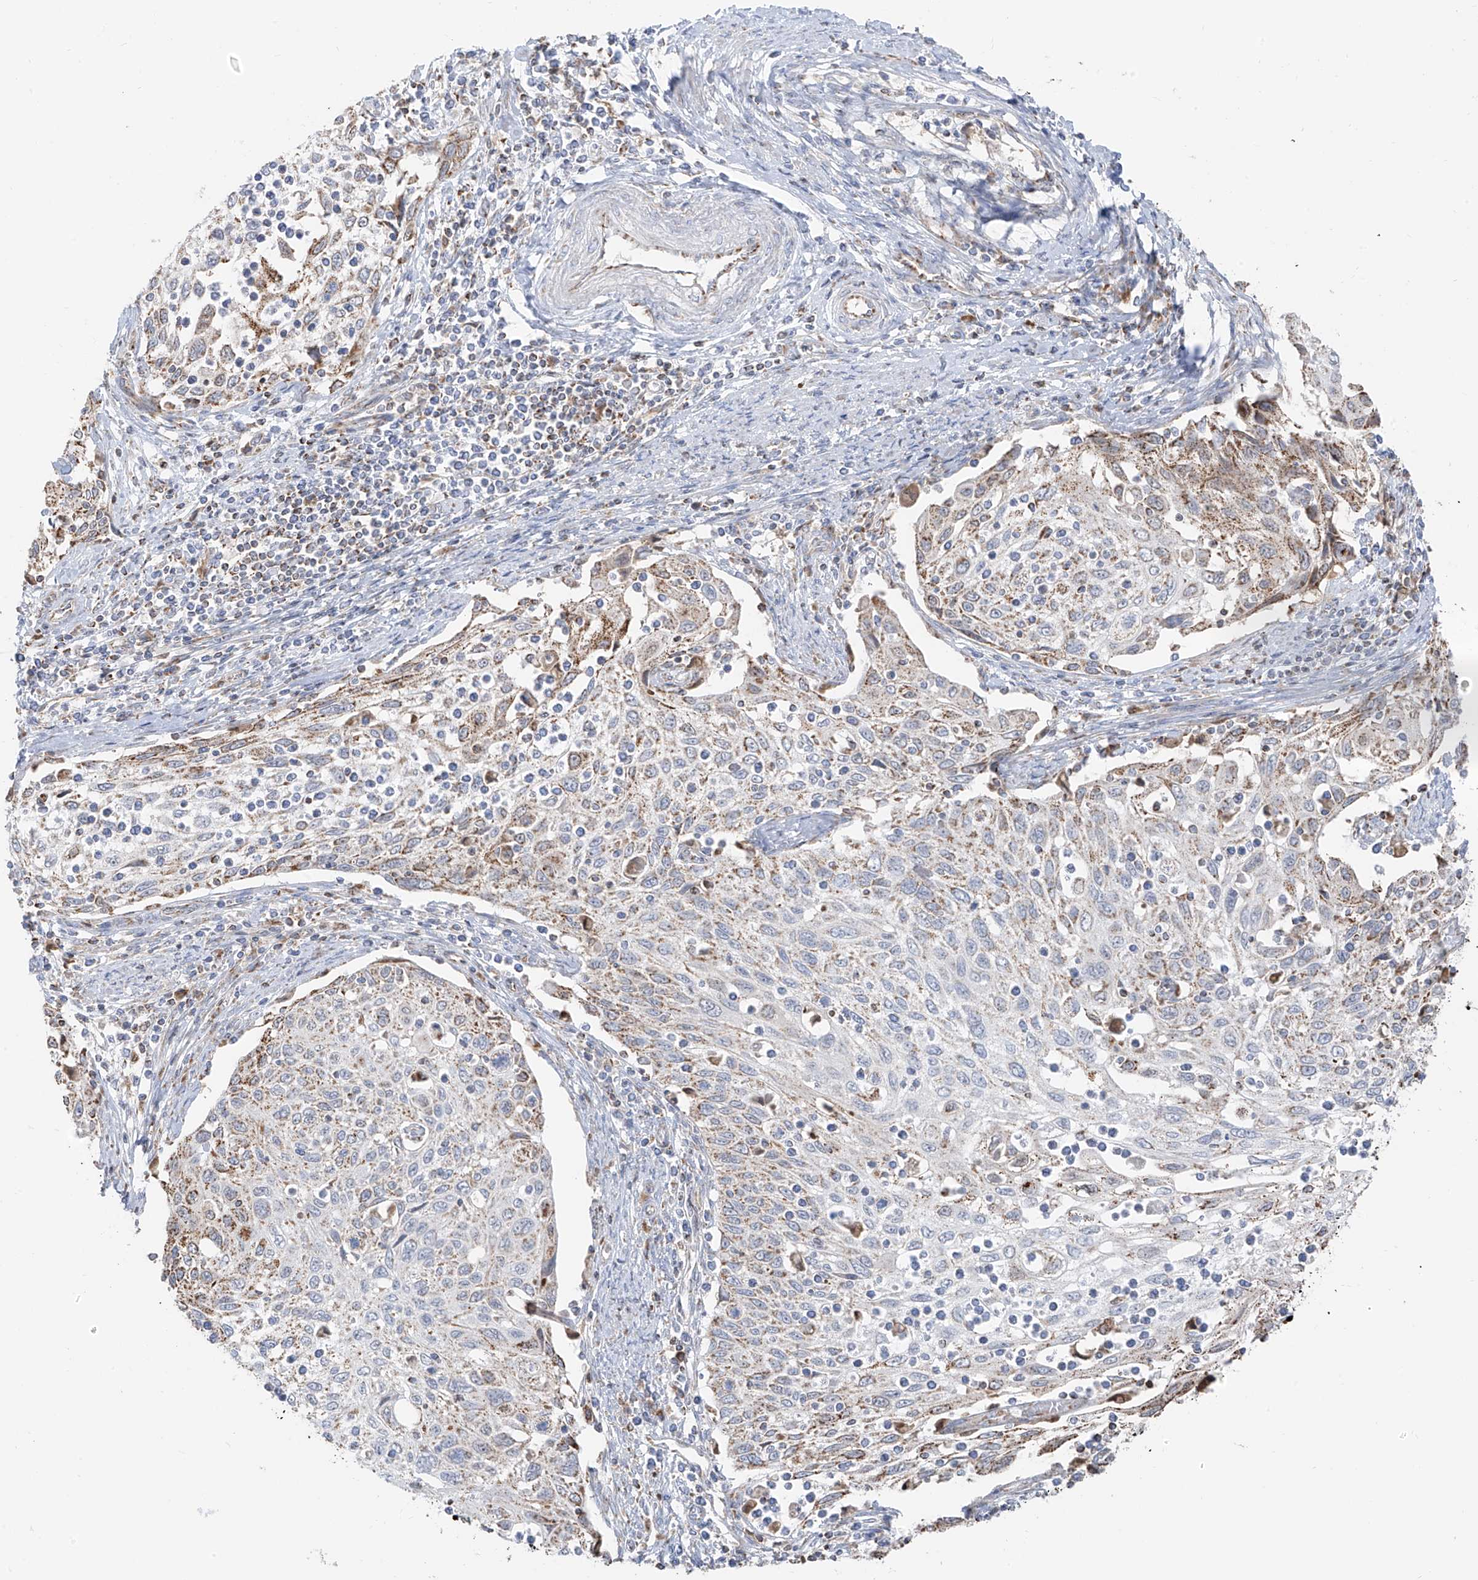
{"staining": {"intensity": "moderate", "quantity": "<25%", "location": "cytoplasmic/membranous"}, "tissue": "cervical cancer", "cell_type": "Tumor cells", "image_type": "cancer", "snomed": [{"axis": "morphology", "description": "Squamous cell carcinoma, NOS"}, {"axis": "topography", "description": "Cervix"}], "caption": "This image demonstrates cervical squamous cell carcinoma stained with IHC to label a protein in brown. The cytoplasmic/membranous of tumor cells show moderate positivity for the protein. Nuclei are counter-stained blue.", "gene": "ETHE1", "patient": {"sex": "female", "age": 70}}